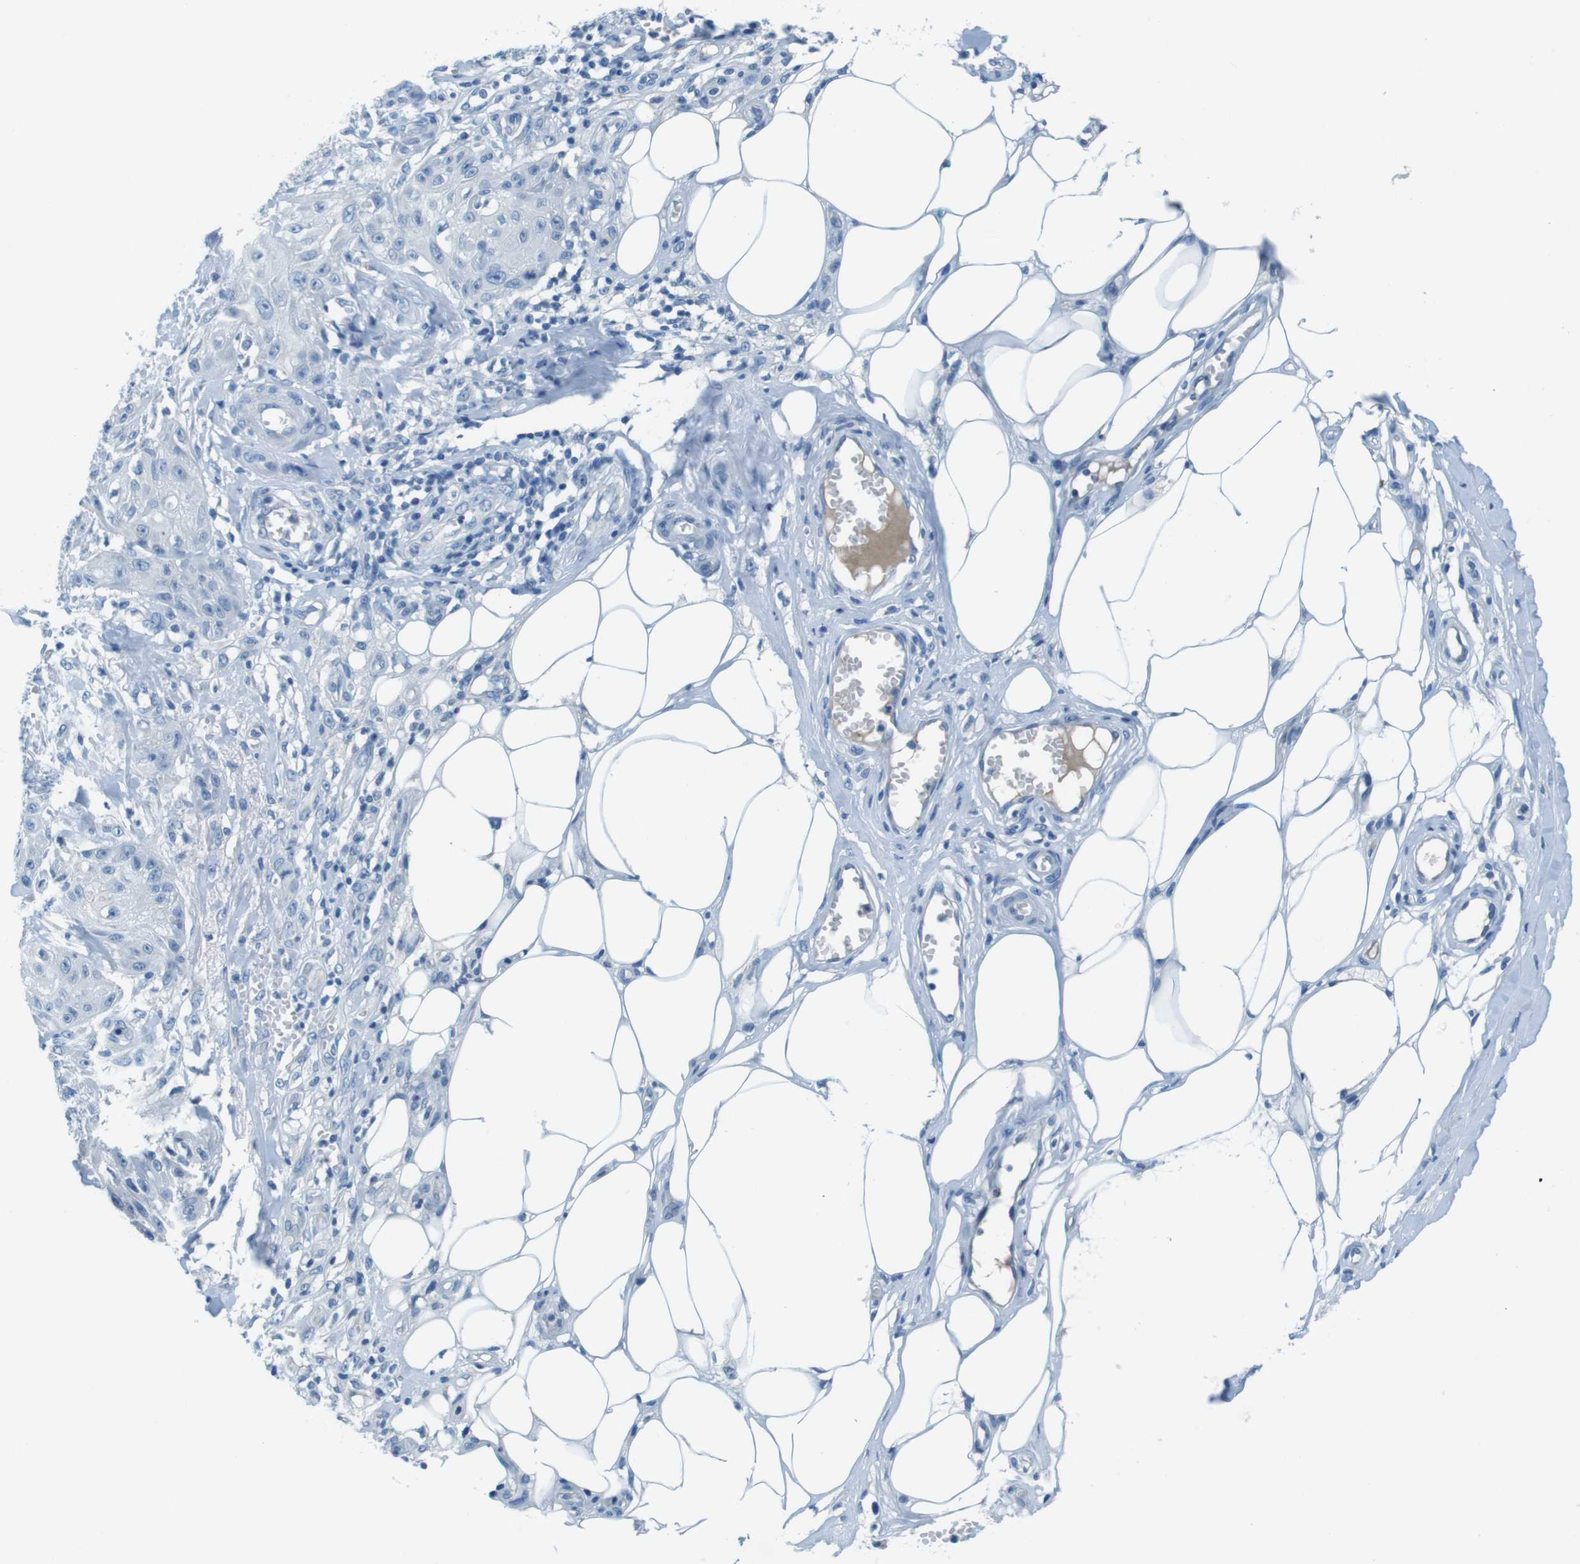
{"staining": {"intensity": "negative", "quantity": "none", "location": "none"}, "tissue": "skin cancer", "cell_type": "Tumor cells", "image_type": "cancer", "snomed": [{"axis": "morphology", "description": "Squamous cell carcinoma, NOS"}, {"axis": "topography", "description": "Skin"}], "caption": "Immunohistochemistry (IHC) micrograph of neoplastic tissue: human skin squamous cell carcinoma stained with DAB (3,3'-diaminobenzidine) displays no significant protein staining in tumor cells. (Stains: DAB (3,3'-diaminobenzidine) IHC with hematoxylin counter stain, Microscopy: brightfield microscopy at high magnification).", "gene": "SLC35A3", "patient": {"sex": "male", "age": 74}}